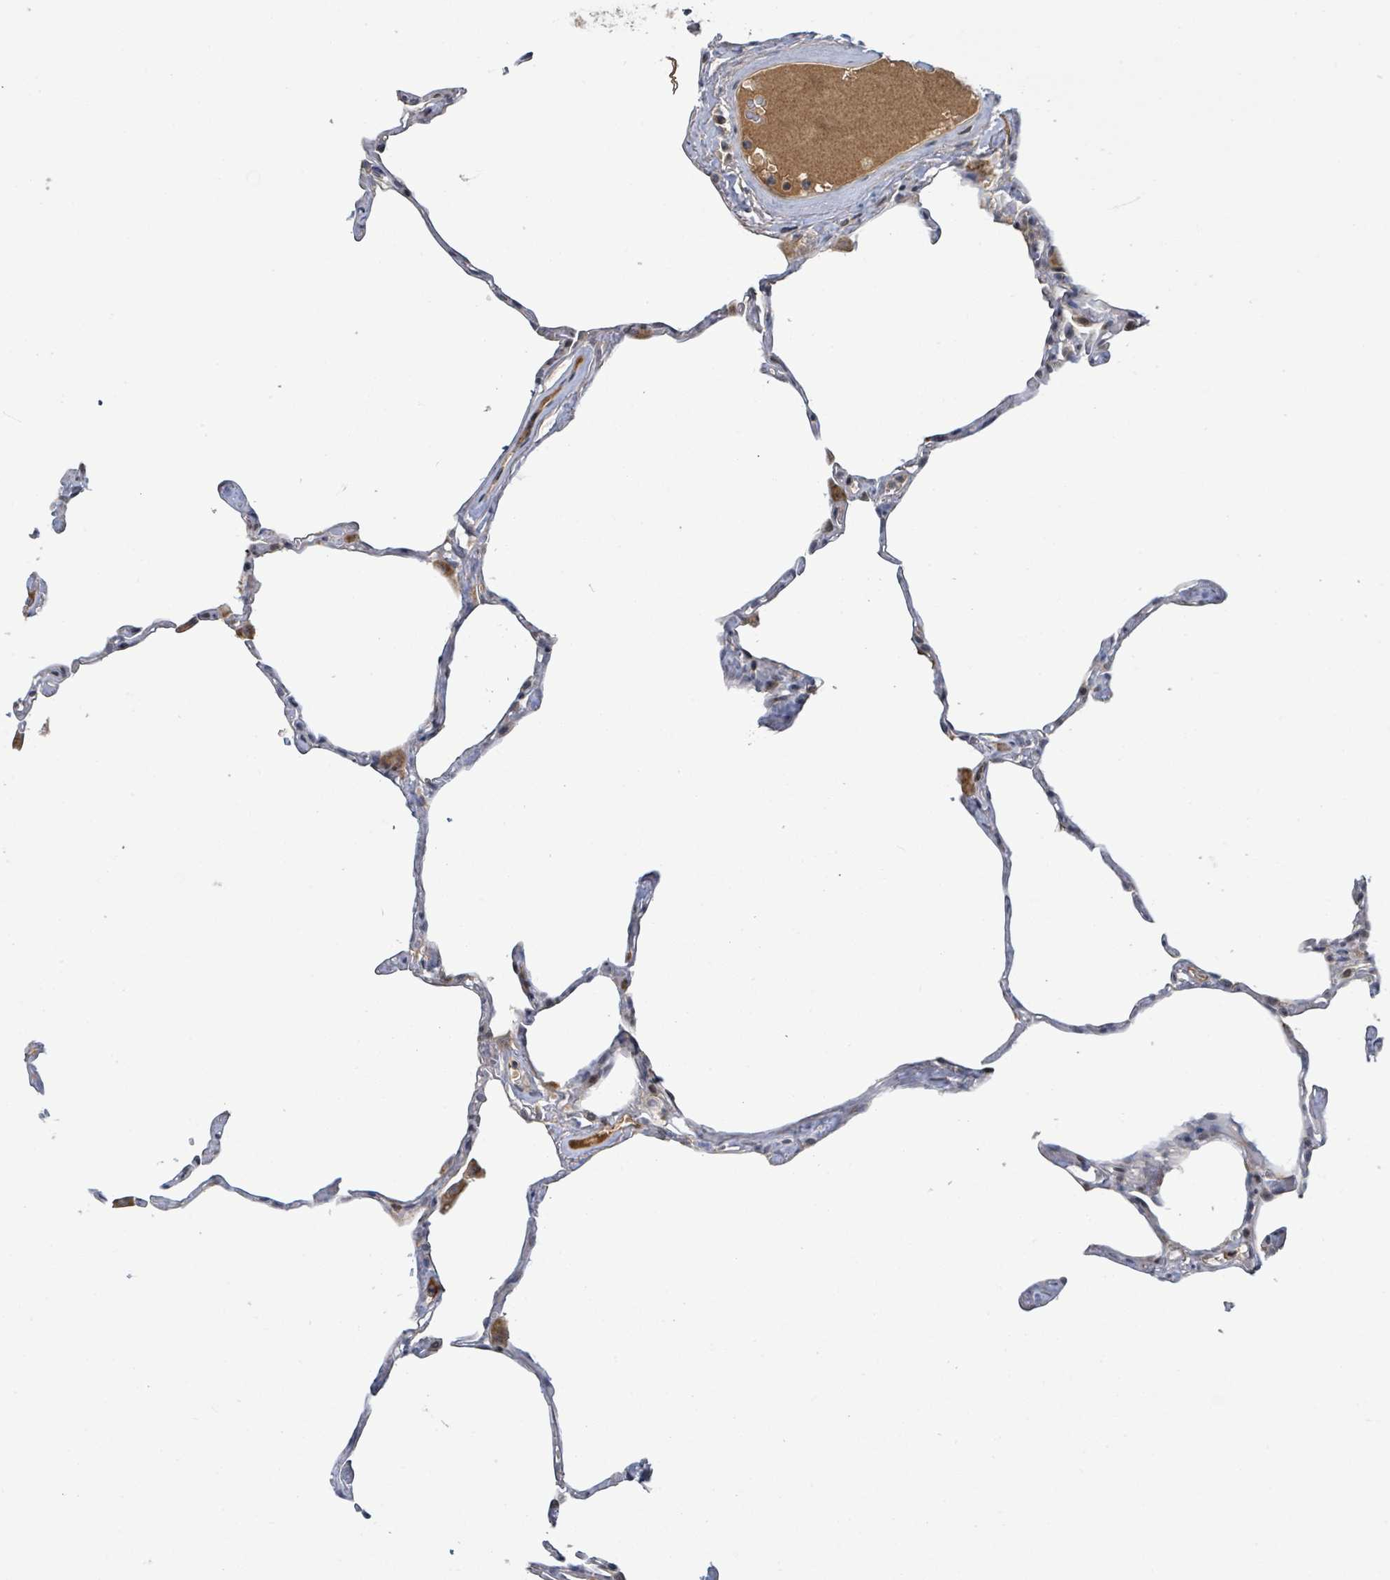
{"staining": {"intensity": "negative", "quantity": "none", "location": "none"}, "tissue": "lung", "cell_type": "Alveolar cells", "image_type": "normal", "snomed": [{"axis": "morphology", "description": "Normal tissue, NOS"}, {"axis": "topography", "description": "Lung"}], "caption": "There is no significant positivity in alveolar cells of lung. The staining was performed using DAB to visualize the protein expression in brown, while the nuclei were stained in blue with hematoxylin (Magnification: 20x).", "gene": "ITGA11", "patient": {"sex": "male", "age": 65}}